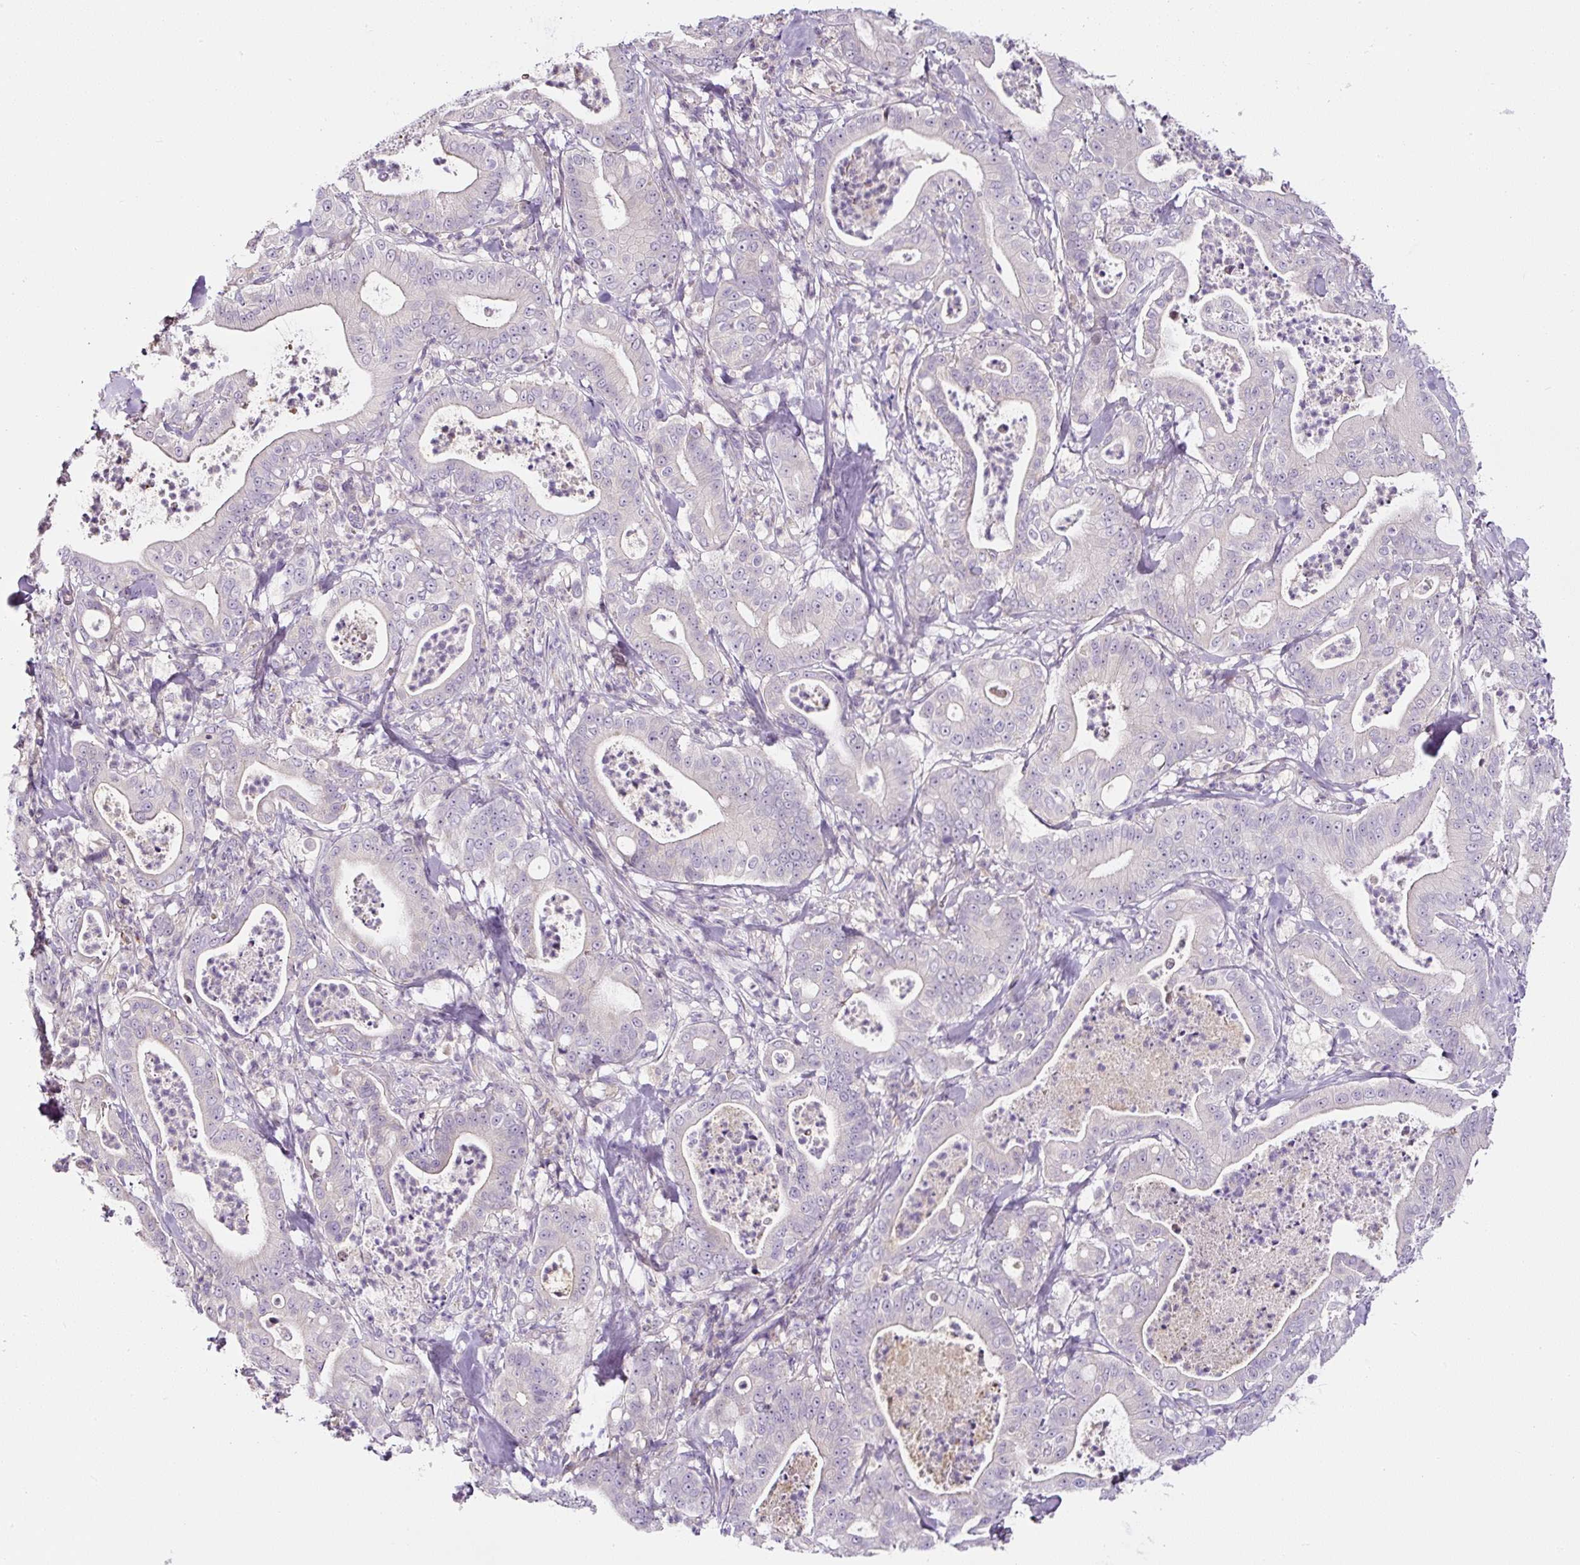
{"staining": {"intensity": "negative", "quantity": "none", "location": "none"}, "tissue": "pancreatic cancer", "cell_type": "Tumor cells", "image_type": "cancer", "snomed": [{"axis": "morphology", "description": "Adenocarcinoma, NOS"}, {"axis": "topography", "description": "Pancreas"}], "caption": "High power microscopy histopathology image of an immunohistochemistry (IHC) histopathology image of pancreatic cancer, revealing no significant staining in tumor cells.", "gene": "HPS4", "patient": {"sex": "male", "age": 71}}